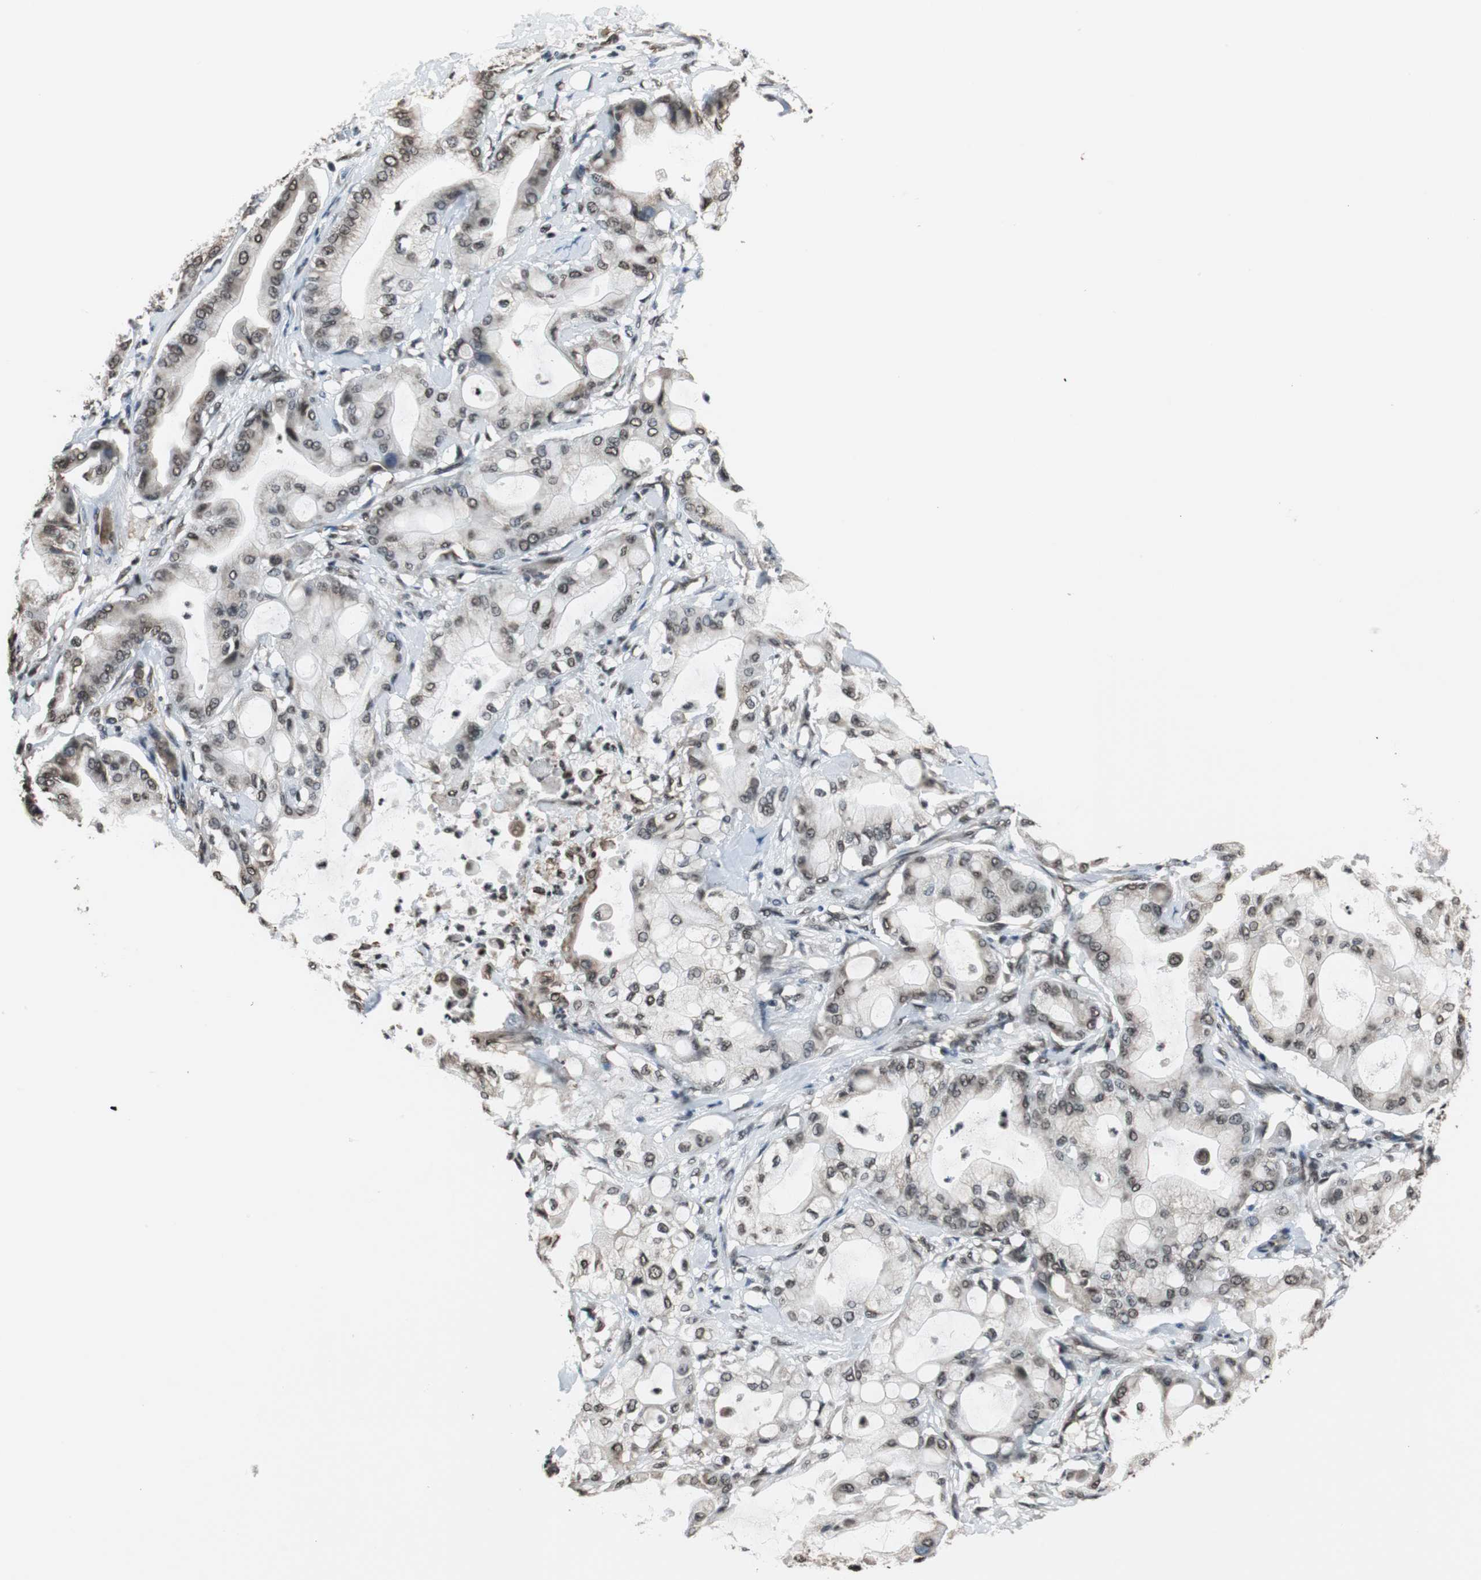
{"staining": {"intensity": "weak", "quantity": ">75%", "location": "cytoplasmic/membranous,nuclear"}, "tissue": "pancreatic cancer", "cell_type": "Tumor cells", "image_type": "cancer", "snomed": [{"axis": "morphology", "description": "Adenocarcinoma, NOS"}, {"axis": "morphology", "description": "Adenocarcinoma, metastatic, NOS"}, {"axis": "topography", "description": "Lymph node"}, {"axis": "topography", "description": "Pancreas"}, {"axis": "topography", "description": "Duodenum"}], "caption": "Protein staining reveals weak cytoplasmic/membranous and nuclear expression in about >75% of tumor cells in pancreatic cancer (adenocarcinoma). The staining was performed using DAB (3,3'-diaminobenzidine), with brown indicating positive protein expression. Nuclei are stained blue with hematoxylin.", "gene": "REST", "patient": {"sex": "female", "age": 64}}